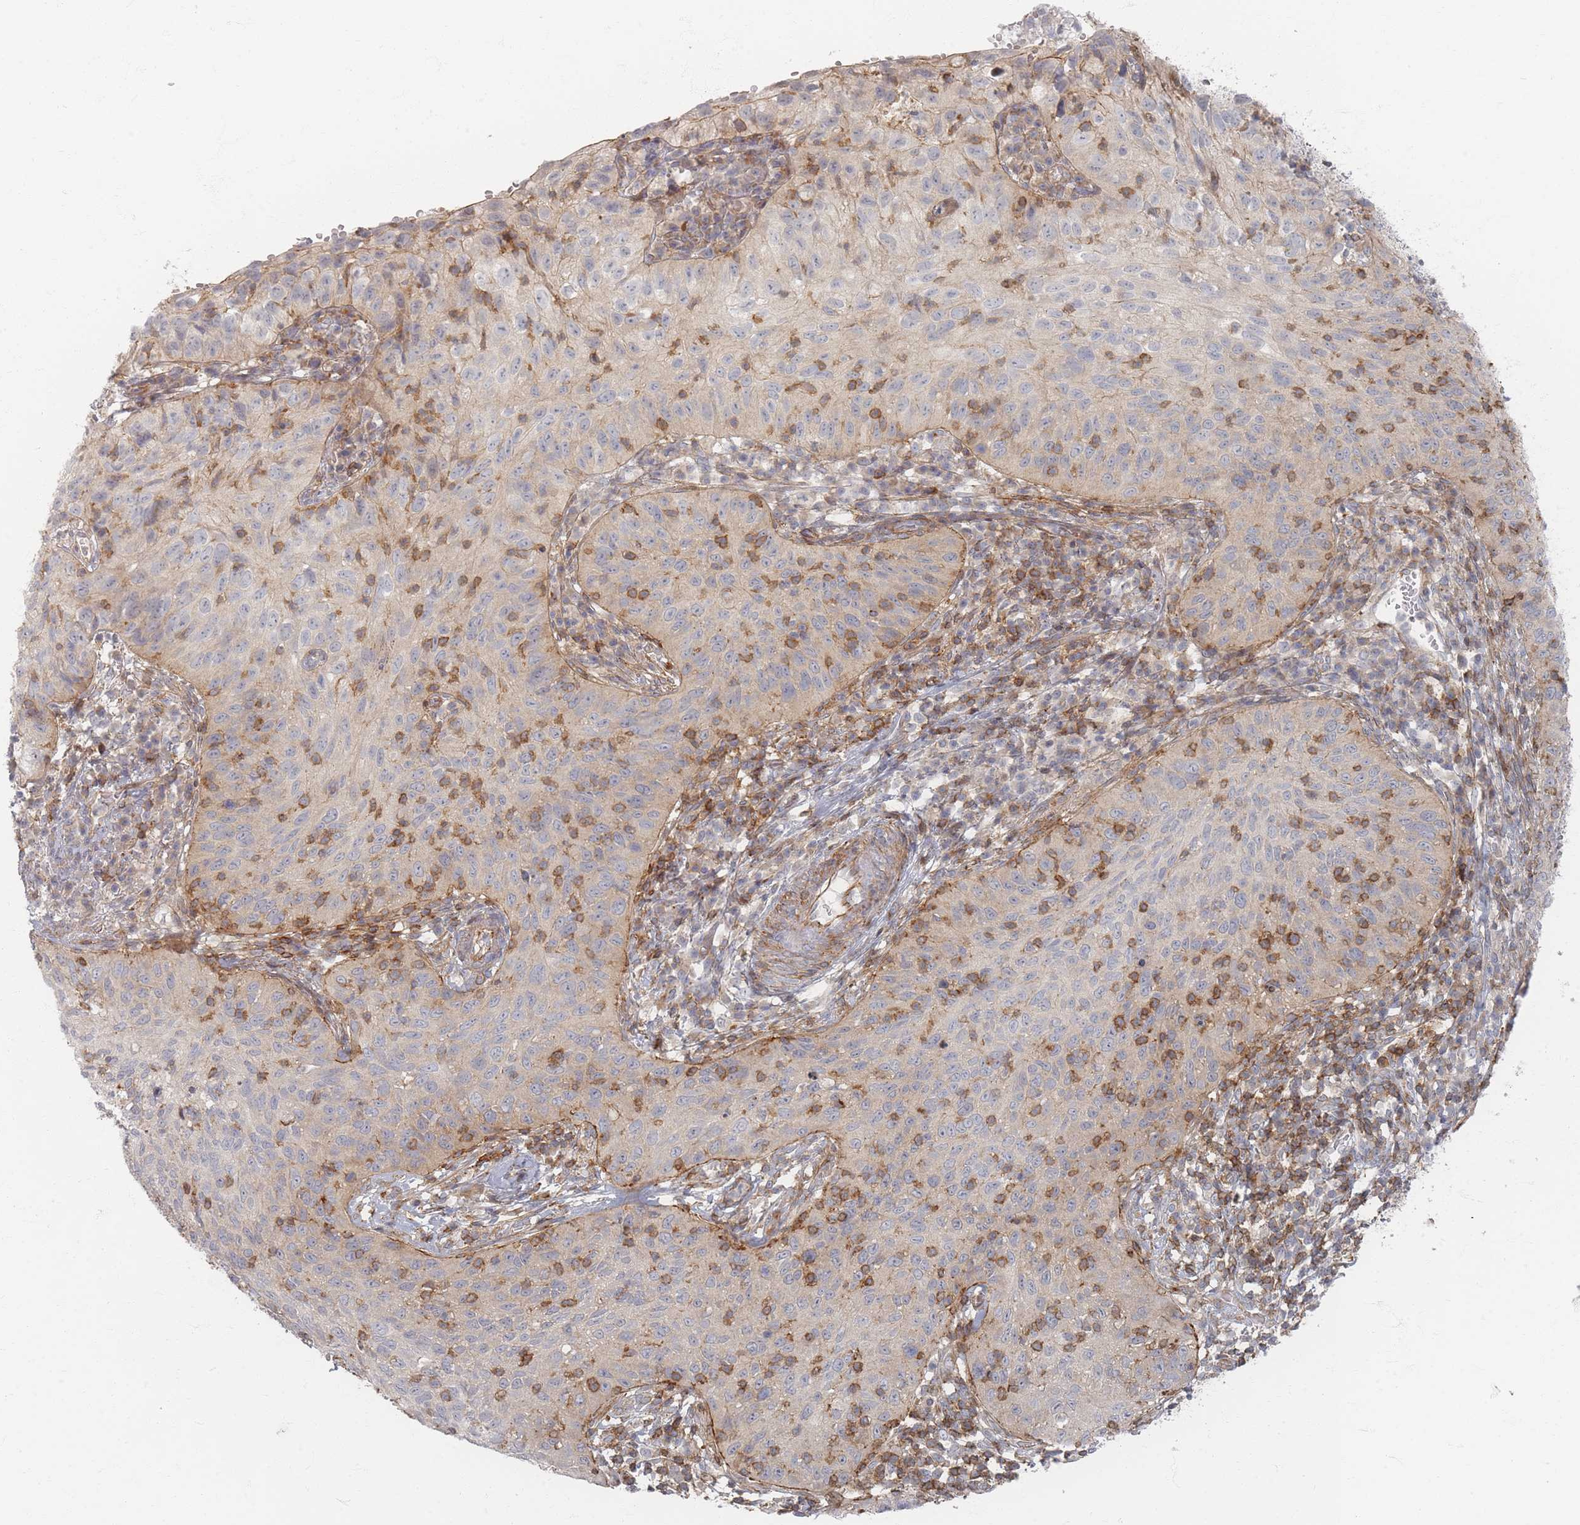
{"staining": {"intensity": "negative", "quantity": "none", "location": "none"}, "tissue": "cervical cancer", "cell_type": "Tumor cells", "image_type": "cancer", "snomed": [{"axis": "morphology", "description": "Squamous cell carcinoma, NOS"}, {"axis": "topography", "description": "Cervix"}], "caption": "Human squamous cell carcinoma (cervical) stained for a protein using immunohistochemistry (IHC) demonstrates no positivity in tumor cells.", "gene": "ZNF852", "patient": {"sex": "female", "age": 30}}